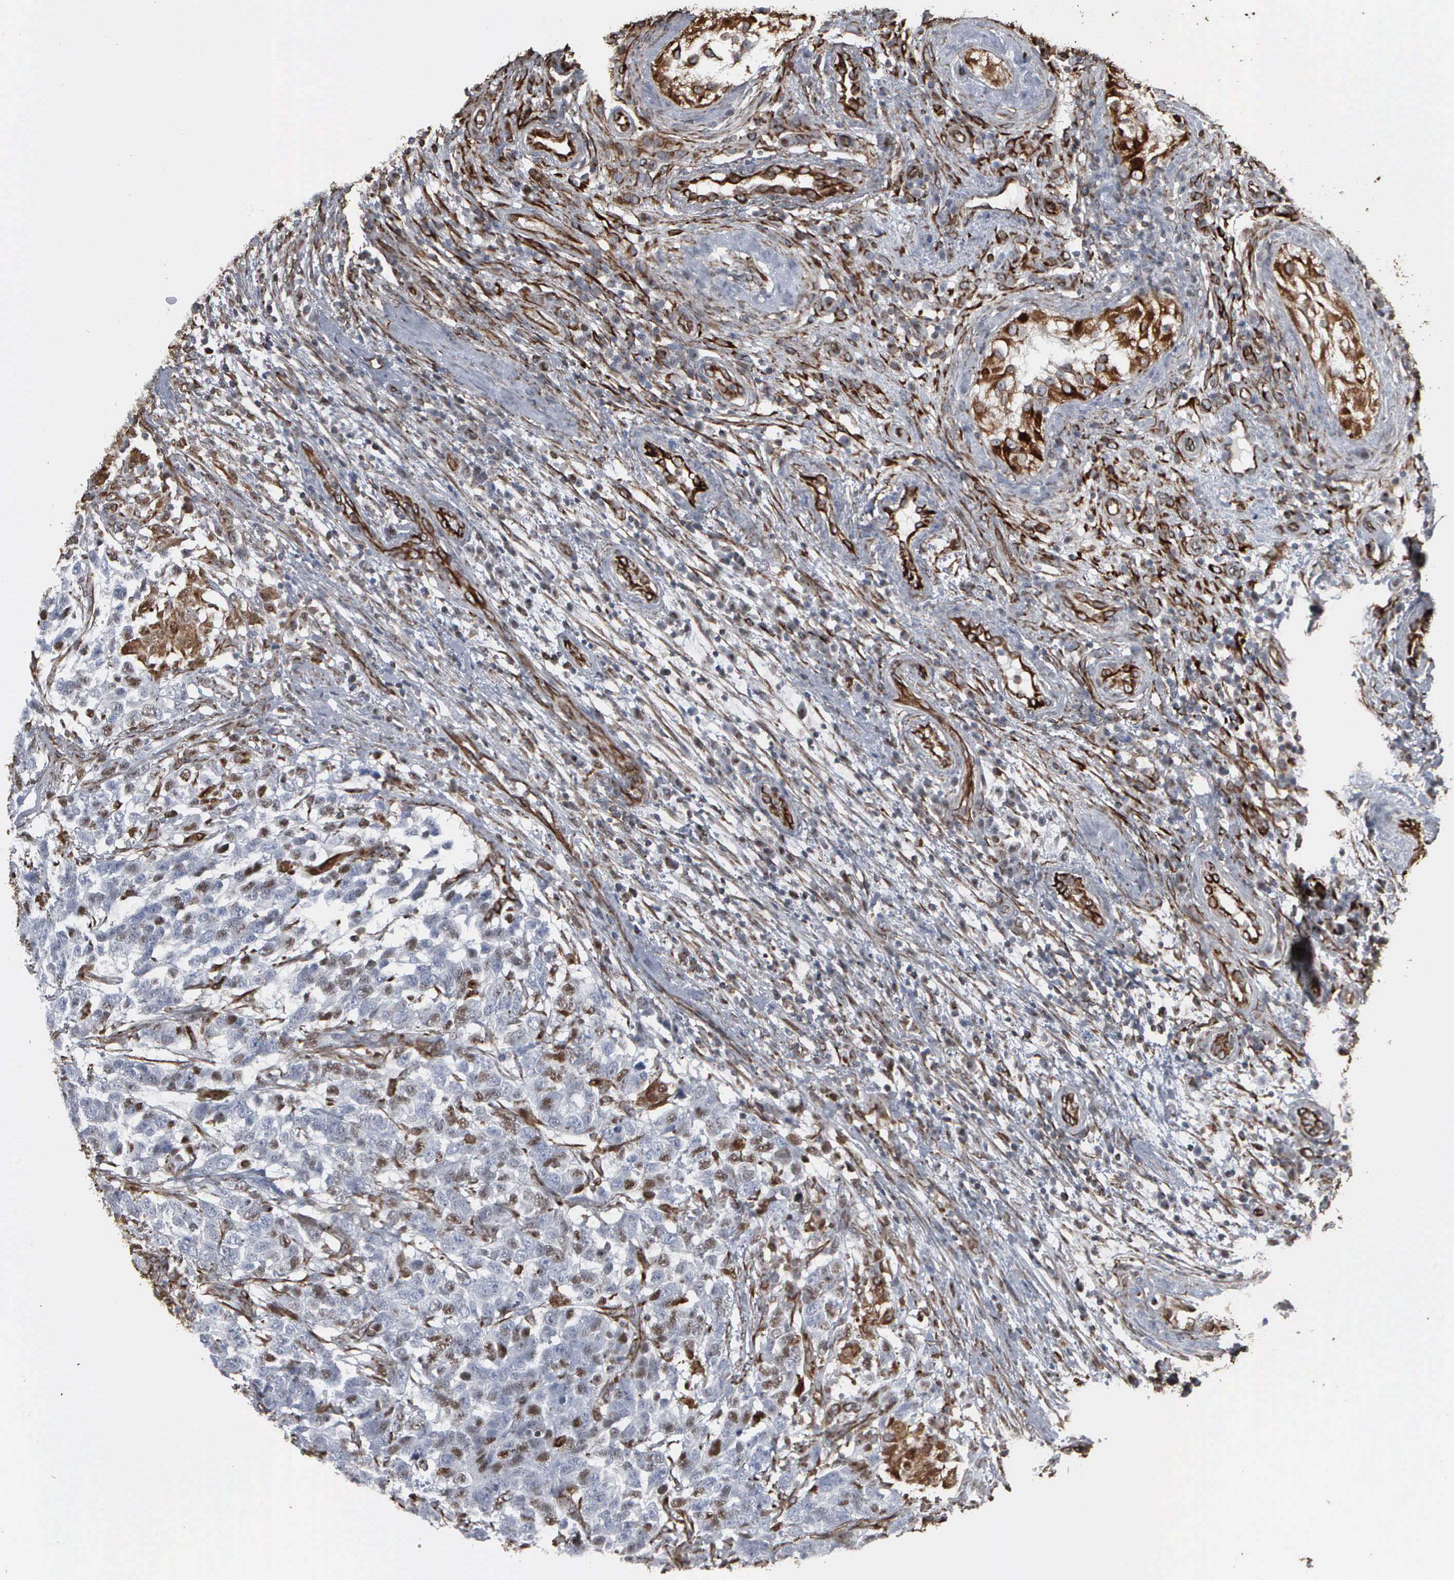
{"staining": {"intensity": "weak", "quantity": "<25%", "location": "nuclear"}, "tissue": "testis cancer", "cell_type": "Tumor cells", "image_type": "cancer", "snomed": [{"axis": "morphology", "description": "Carcinoma, Embryonal, NOS"}, {"axis": "topography", "description": "Testis"}], "caption": "A photomicrograph of human embryonal carcinoma (testis) is negative for staining in tumor cells.", "gene": "CCNE1", "patient": {"sex": "male", "age": 26}}